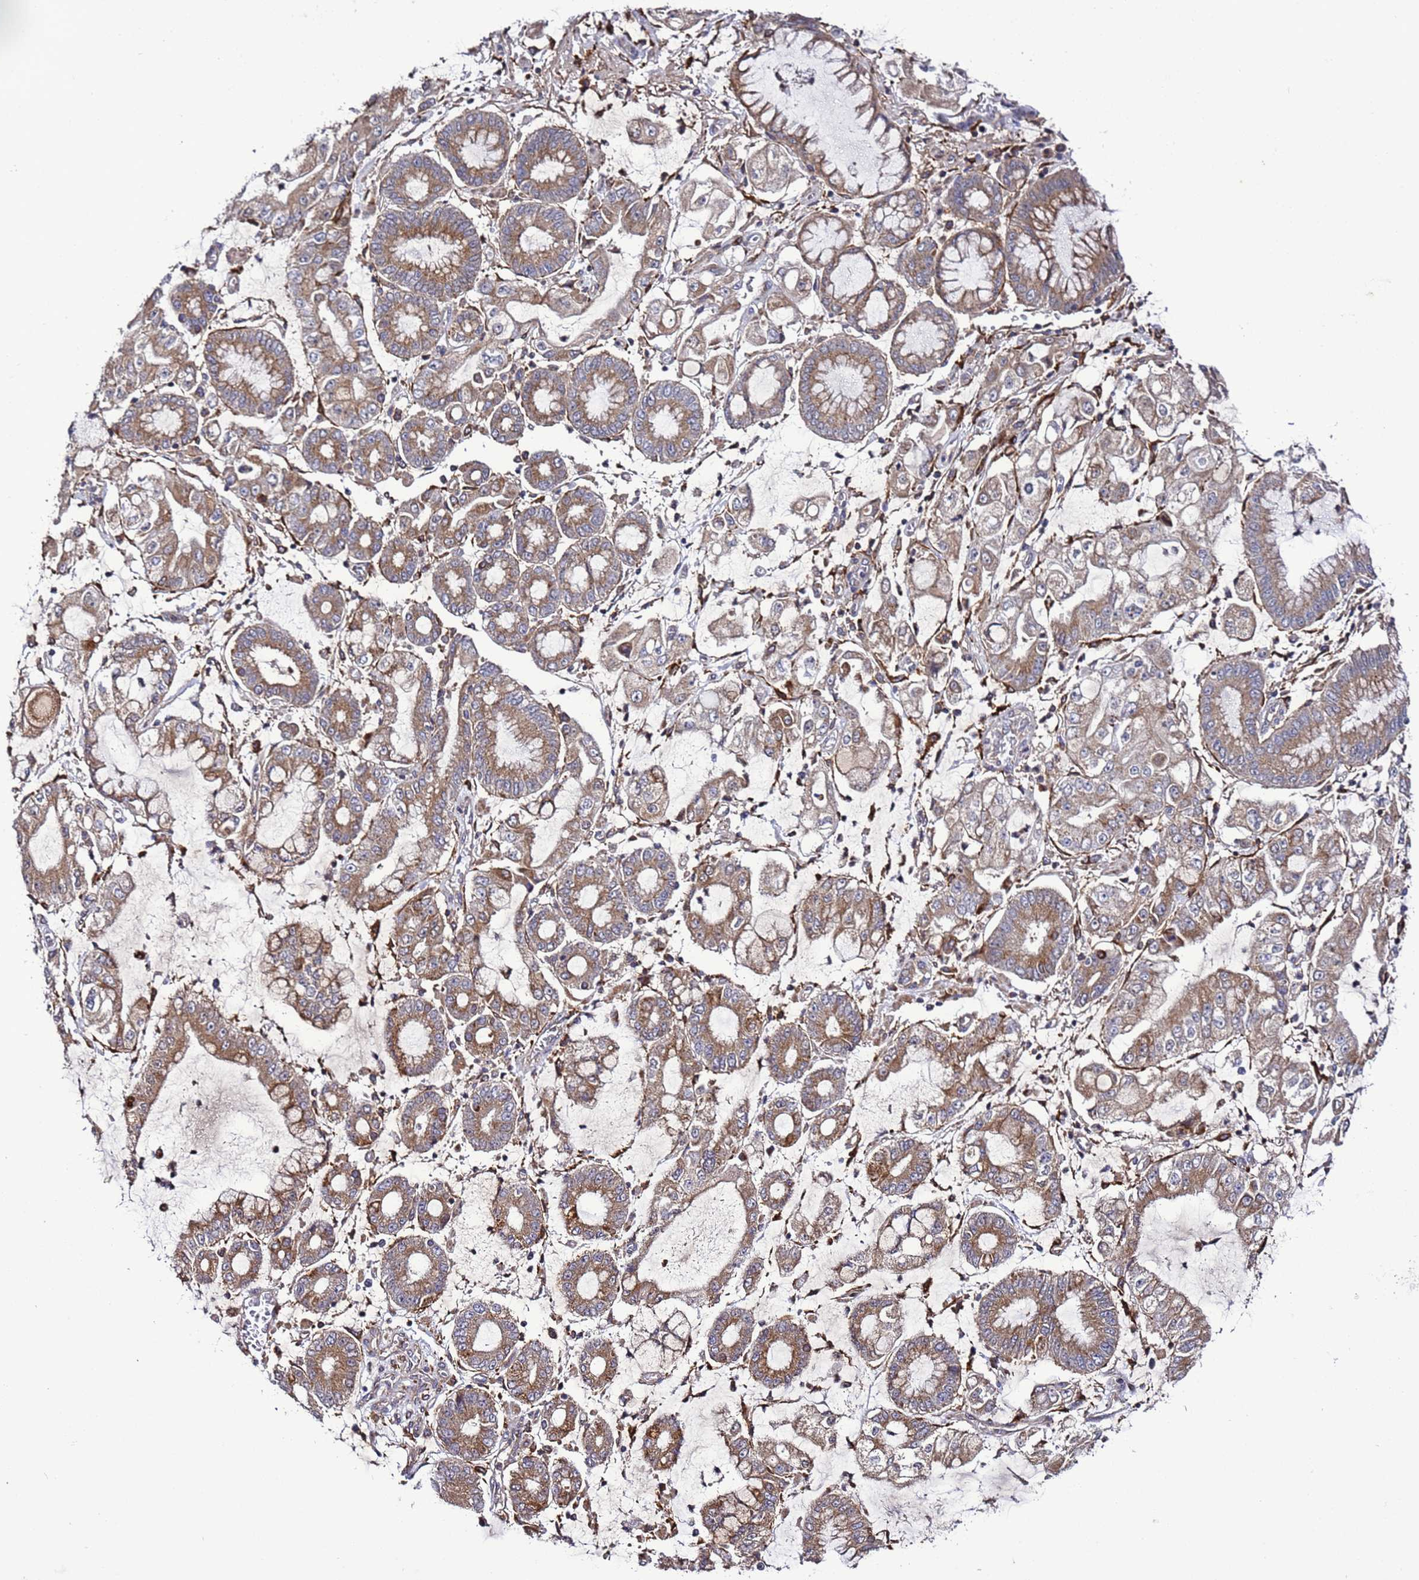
{"staining": {"intensity": "moderate", "quantity": ">75%", "location": "cytoplasmic/membranous"}, "tissue": "stomach cancer", "cell_type": "Tumor cells", "image_type": "cancer", "snomed": [{"axis": "morphology", "description": "Adenocarcinoma, NOS"}, {"axis": "topography", "description": "Stomach"}], "caption": "IHC (DAB) staining of adenocarcinoma (stomach) displays moderate cytoplasmic/membranous protein positivity in about >75% of tumor cells.", "gene": "TMEM176B", "patient": {"sex": "male", "age": 76}}